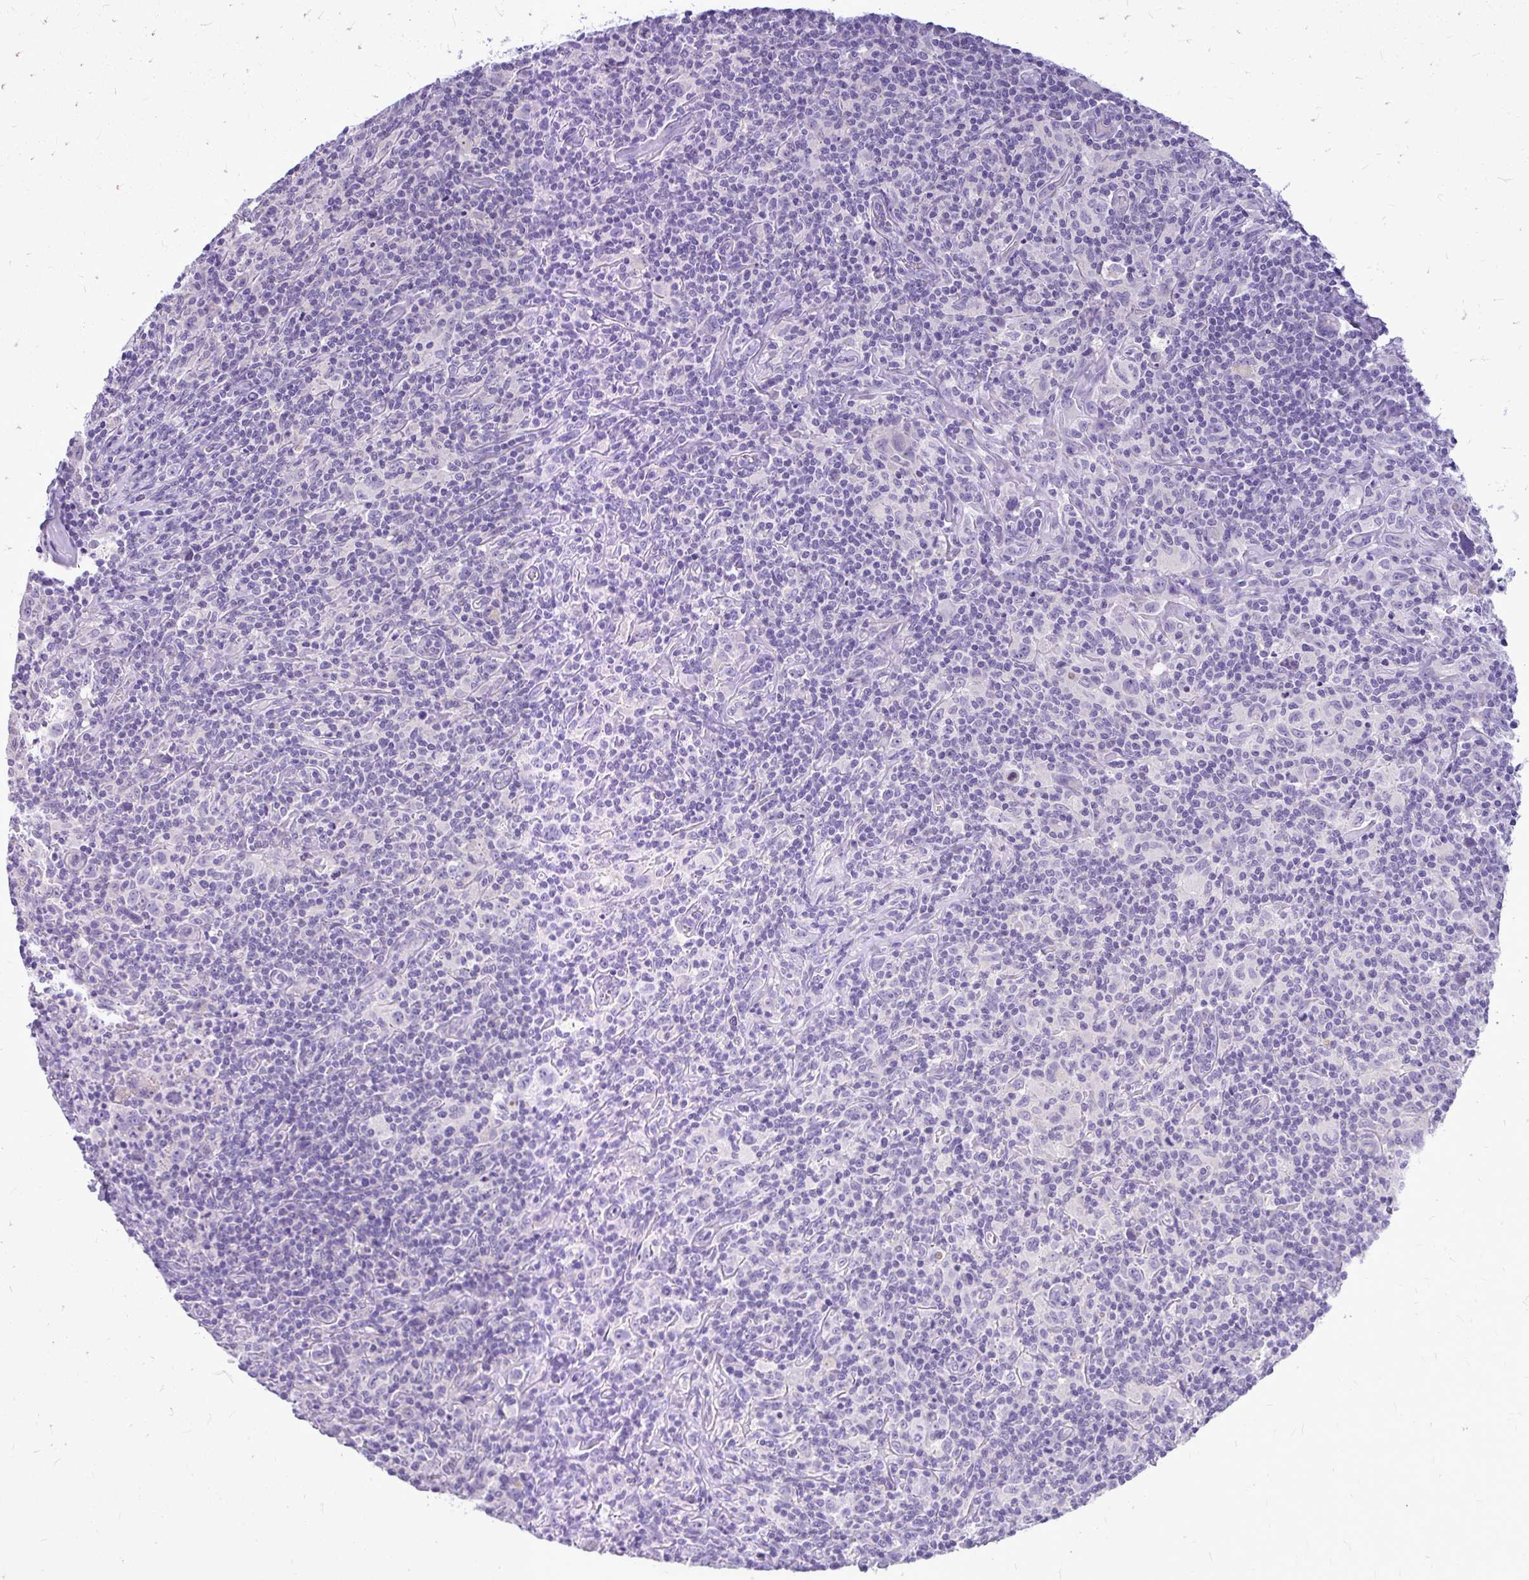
{"staining": {"intensity": "negative", "quantity": "none", "location": "none"}, "tissue": "lymphoma", "cell_type": "Tumor cells", "image_type": "cancer", "snomed": [{"axis": "morphology", "description": "Hodgkin's disease, NOS"}, {"axis": "topography", "description": "Lymph node"}], "caption": "Immunohistochemical staining of lymphoma displays no significant expression in tumor cells.", "gene": "MAP1LC3A", "patient": {"sex": "female", "age": 18}}